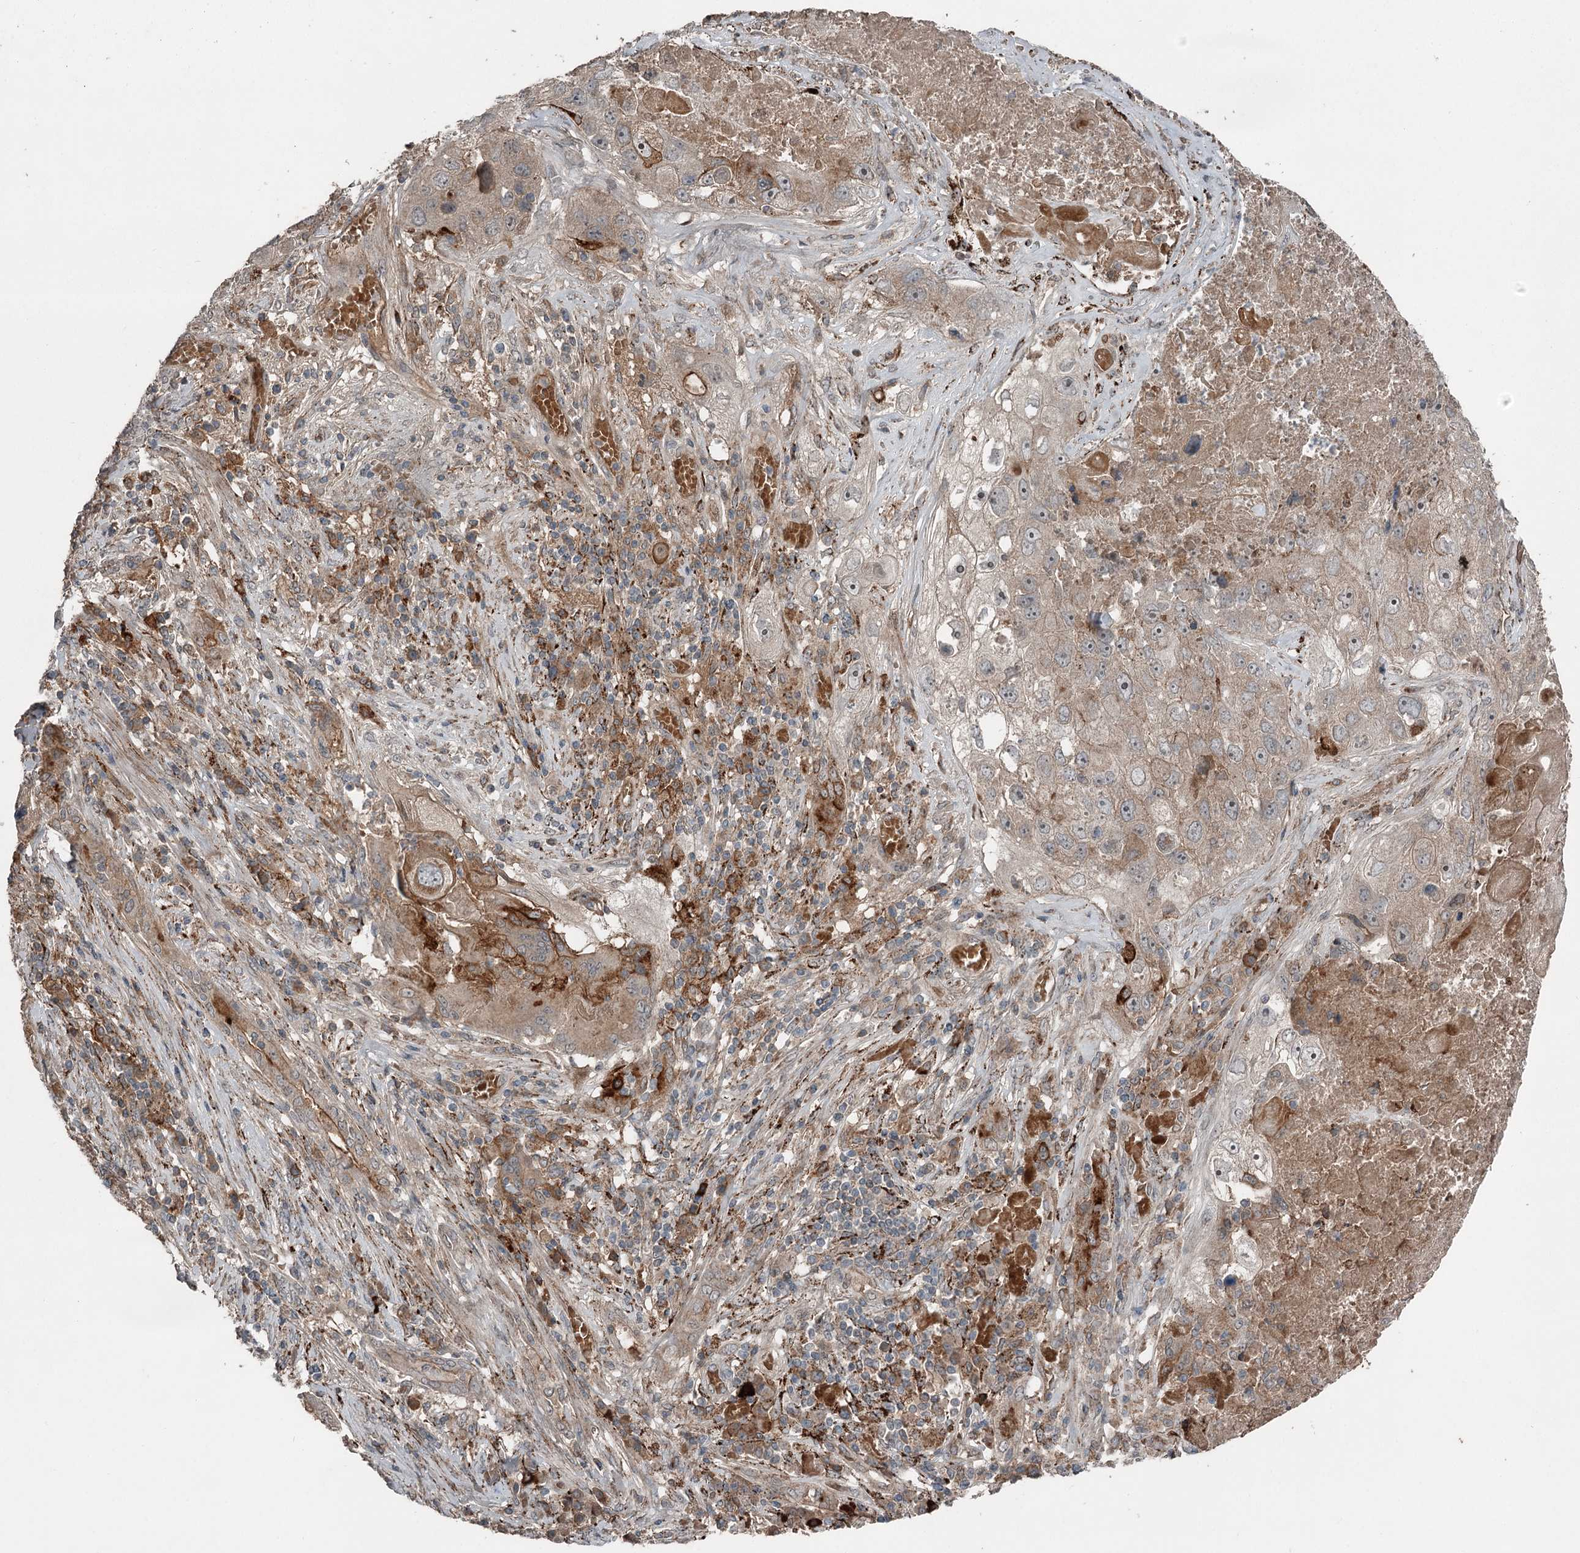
{"staining": {"intensity": "weak", "quantity": "<25%", "location": "cytoplasmic/membranous"}, "tissue": "lung cancer", "cell_type": "Tumor cells", "image_type": "cancer", "snomed": [{"axis": "morphology", "description": "Squamous cell carcinoma, NOS"}, {"axis": "topography", "description": "Lung"}], "caption": "Immunohistochemistry of human lung cancer (squamous cell carcinoma) reveals no expression in tumor cells. (Stains: DAB IHC with hematoxylin counter stain, Microscopy: brightfield microscopy at high magnification).", "gene": "SLC39A8", "patient": {"sex": "male", "age": 61}}